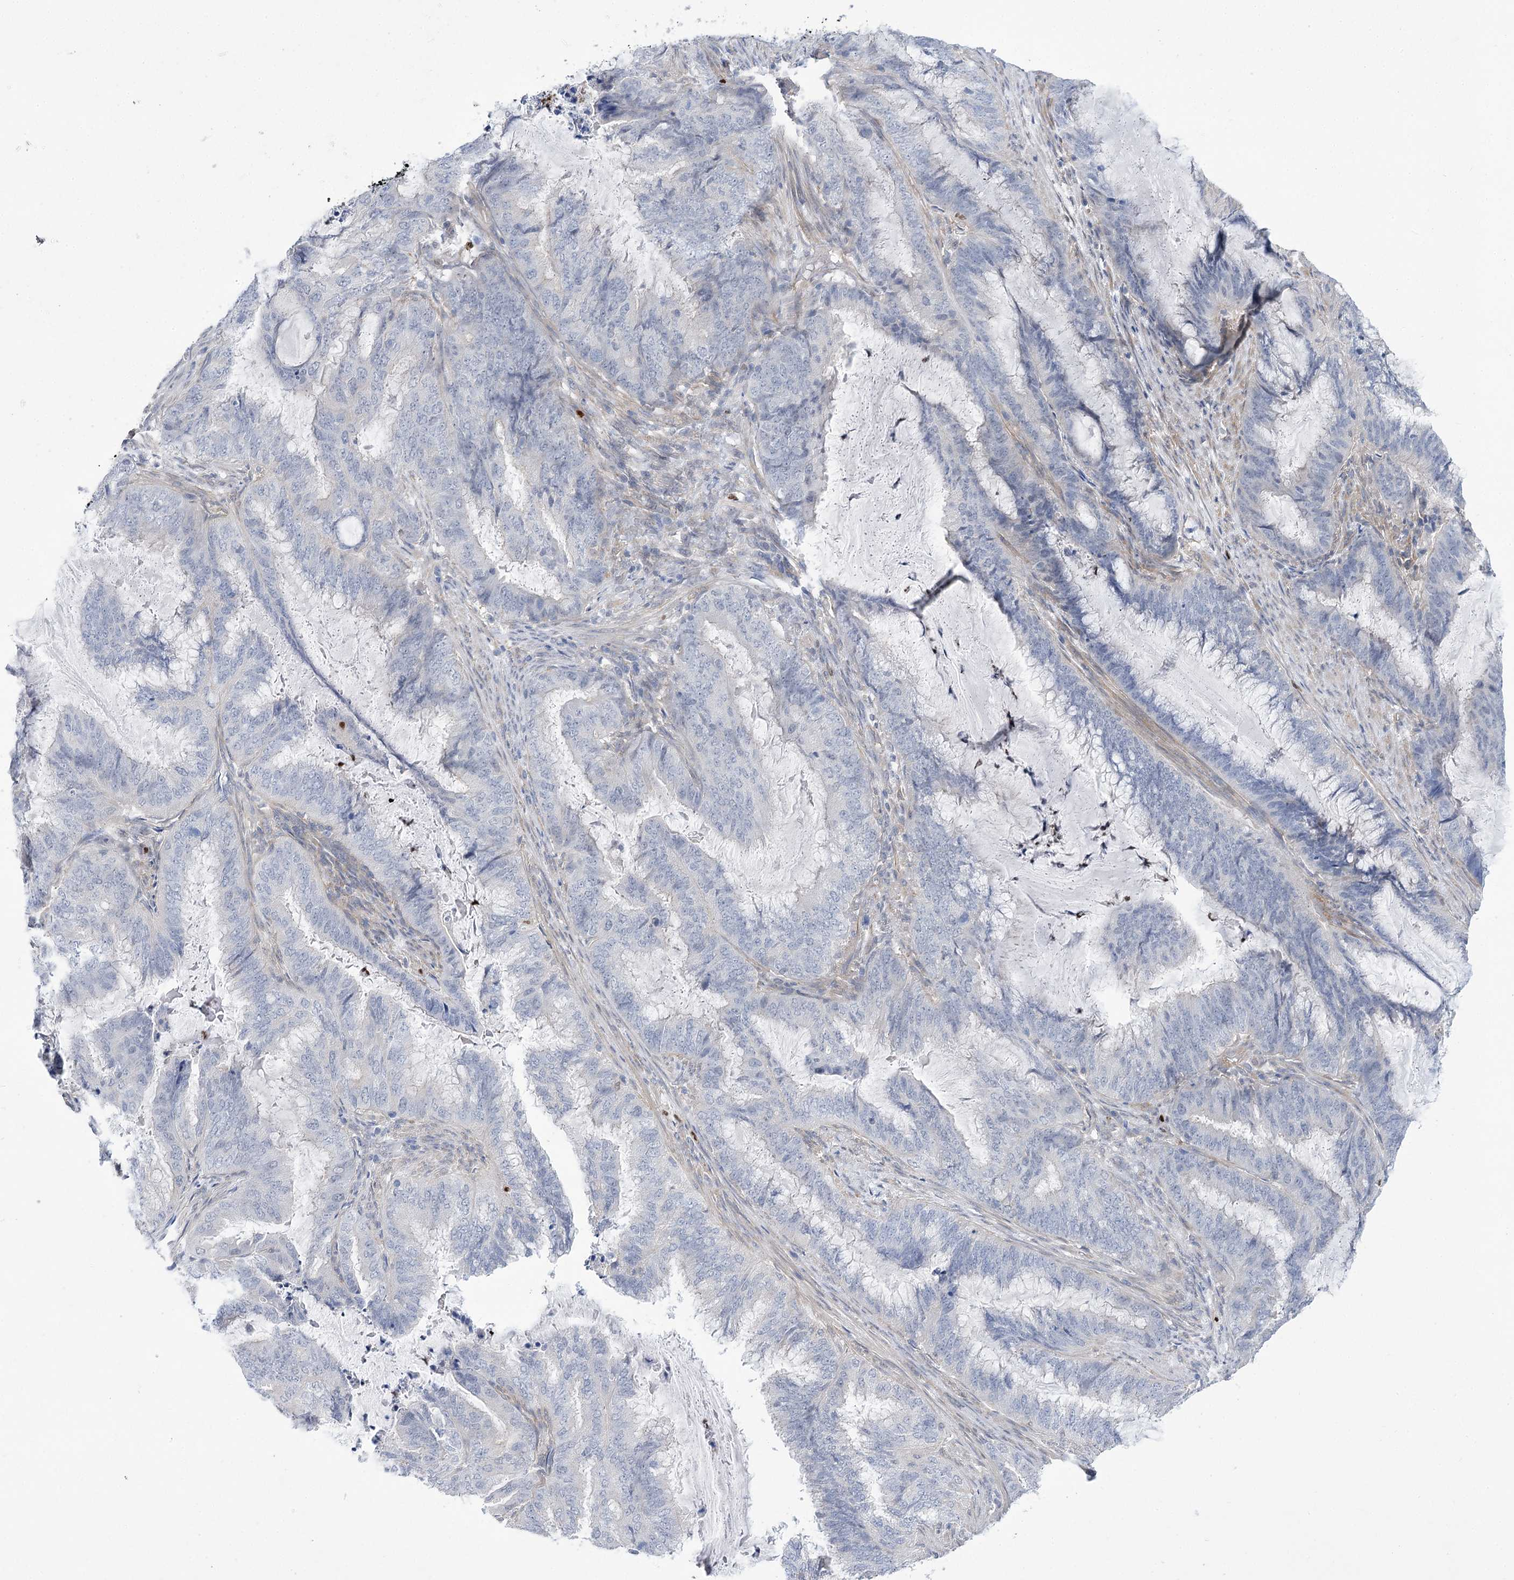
{"staining": {"intensity": "negative", "quantity": "none", "location": "none"}, "tissue": "endometrial cancer", "cell_type": "Tumor cells", "image_type": "cancer", "snomed": [{"axis": "morphology", "description": "Adenocarcinoma, NOS"}, {"axis": "topography", "description": "Endometrium"}], "caption": "A high-resolution photomicrograph shows IHC staining of endometrial cancer (adenocarcinoma), which reveals no significant expression in tumor cells. Brightfield microscopy of immunohistochemistry stained with DAB (3,3'-diaminobenzidine) (brown) and hematoxylin (blue), captured at high magnification.", "gene": "THAP6", "patient": {"sex": "female", "age": 51}}